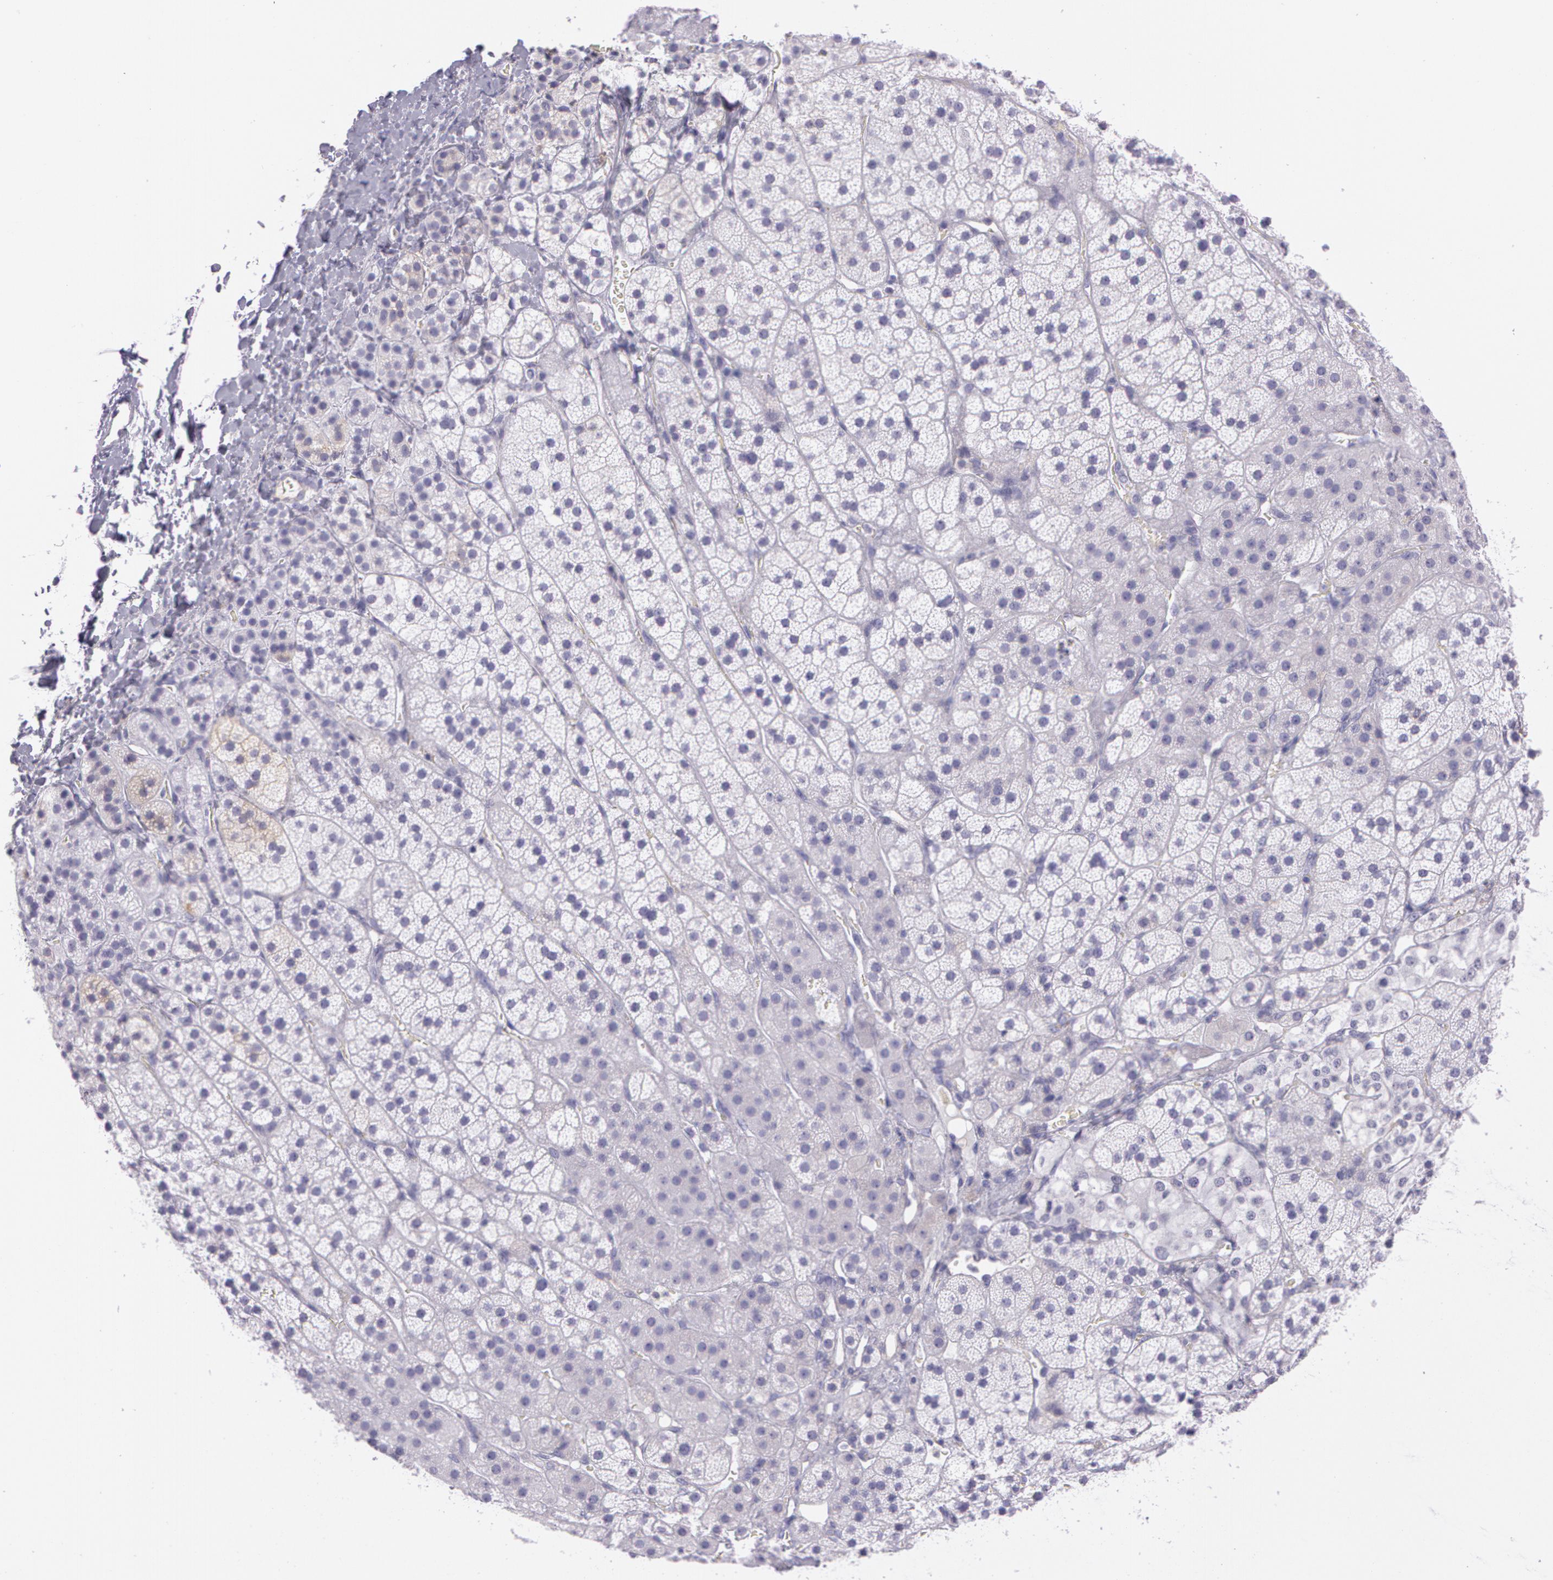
{"staining": {"intensity": "negative", "quantity": "none", "location": "none"}, "tissue": "adrenal gland", "cell_type": "Glandular cells", "image_type": "normal", "snomed": [{"axis": "morphology", "description": "Normal tissue, NOS"}, {"axis": "topography", "description": "Adrenal gland"}], "caption": "Micrograph shows no protein expression in glandular cells of unremarkable adrenal gland. Brightfield microscopy of immunohistochemistry (IHC) stained with DAB (brown) and hematoxylin (blue), captured at high magnification.", "gene": "LY75", "patient": {"sex": "female", "age": 44}}